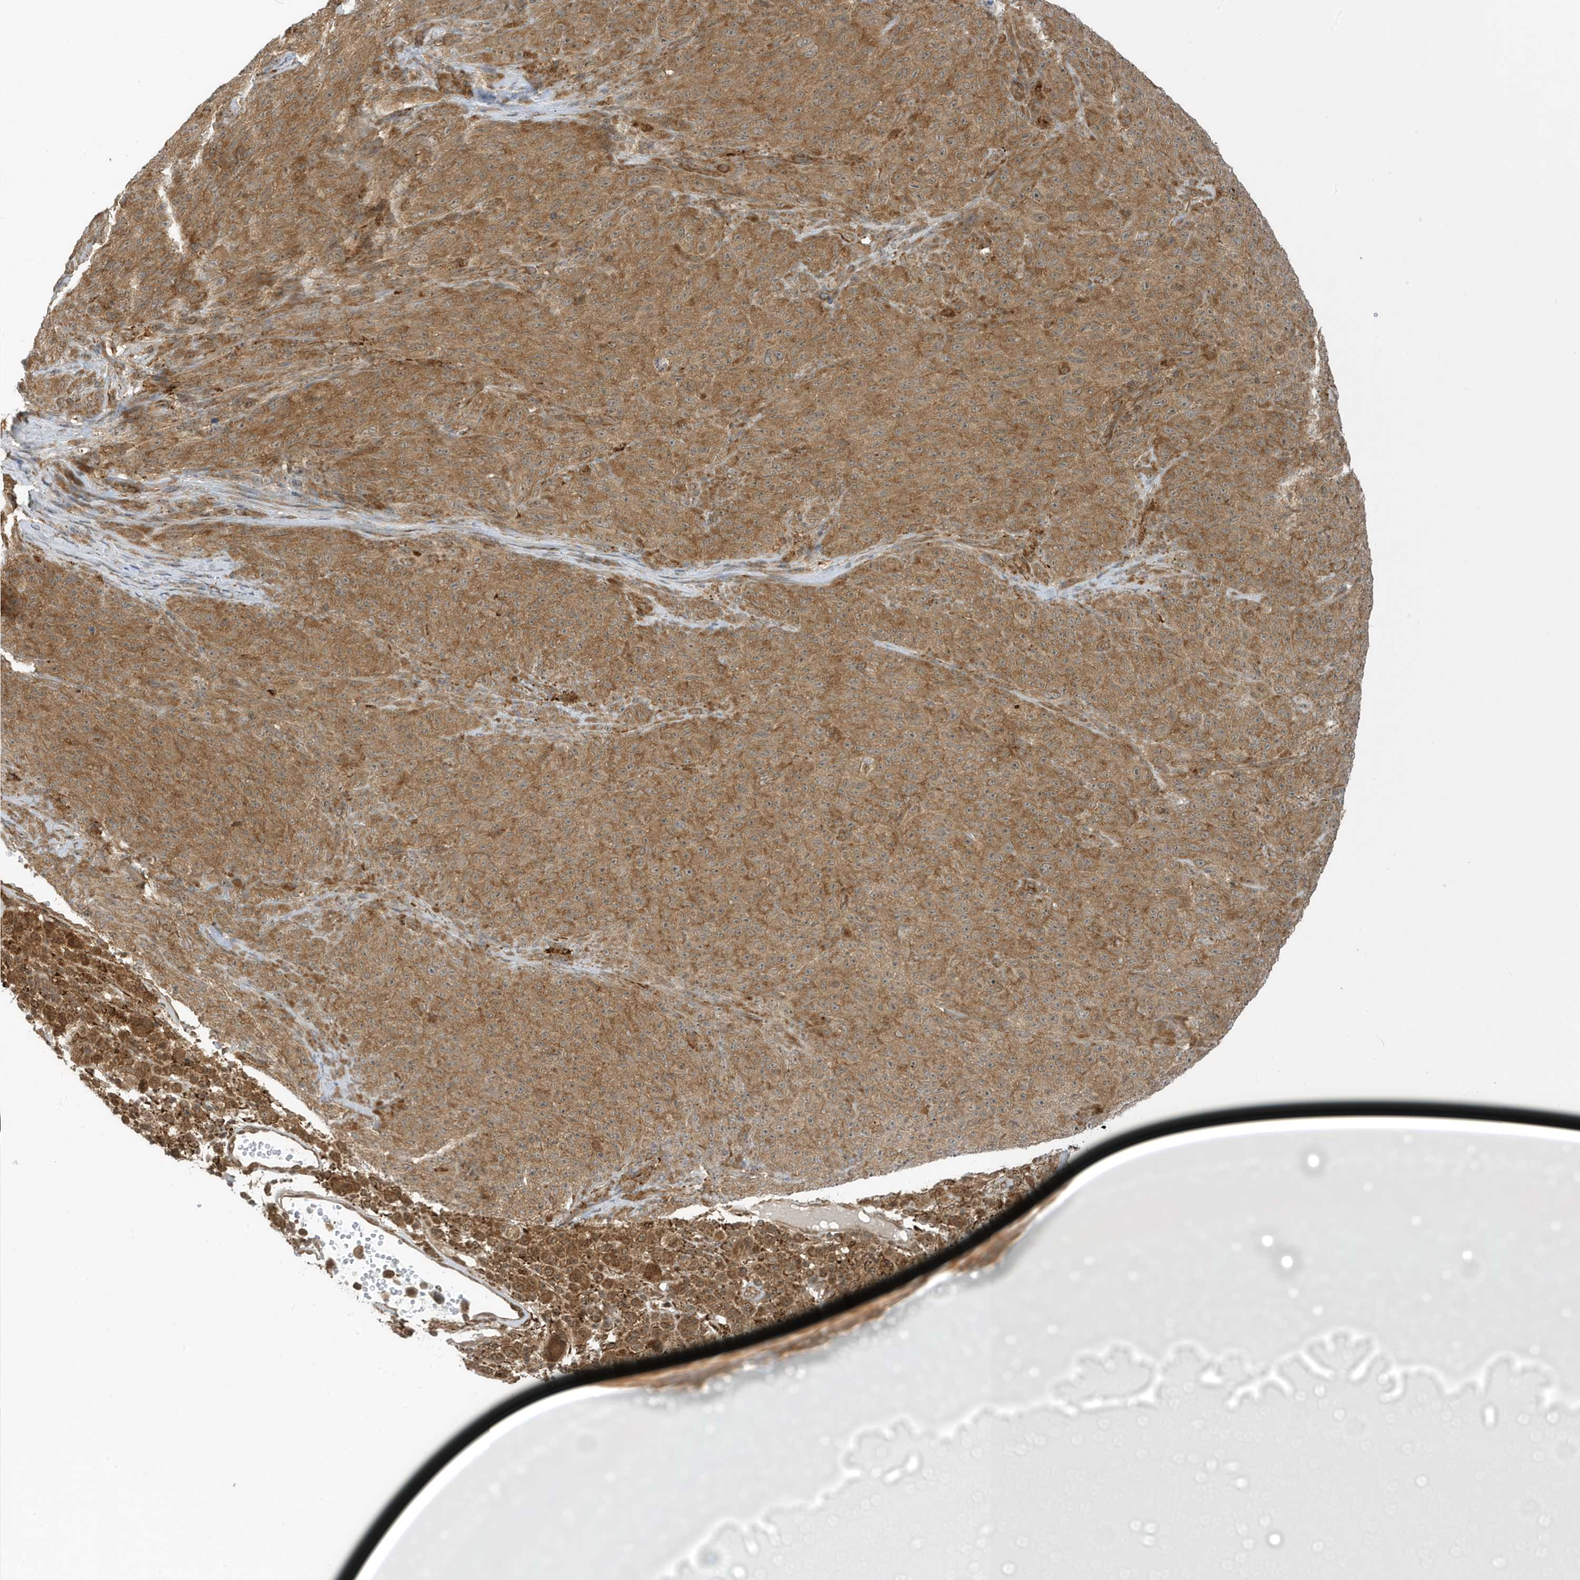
{"staining": {"intensity": "moderate", "quantity": ">75%", "location": "cytoplasmic/membranous"}, "tissue": "melanoma", "cell_type": "Tumor cells", "image_type": "cancer", "snomed": [{"axis": "morphology", "description": "Malignant melanoma, NOS"}, {"axis": "topography", "description": "Skin"}], "caption": "The photomicrograph reveals staining of melanoma, revealing moderate cytoplasmic/membranous protein staining (brown color) within tumor cells. (DAB = brown stain, brightfield microscopy at high magnification).", "gene": "DHX36", "patient": {"sex": "female", "age": 82}}